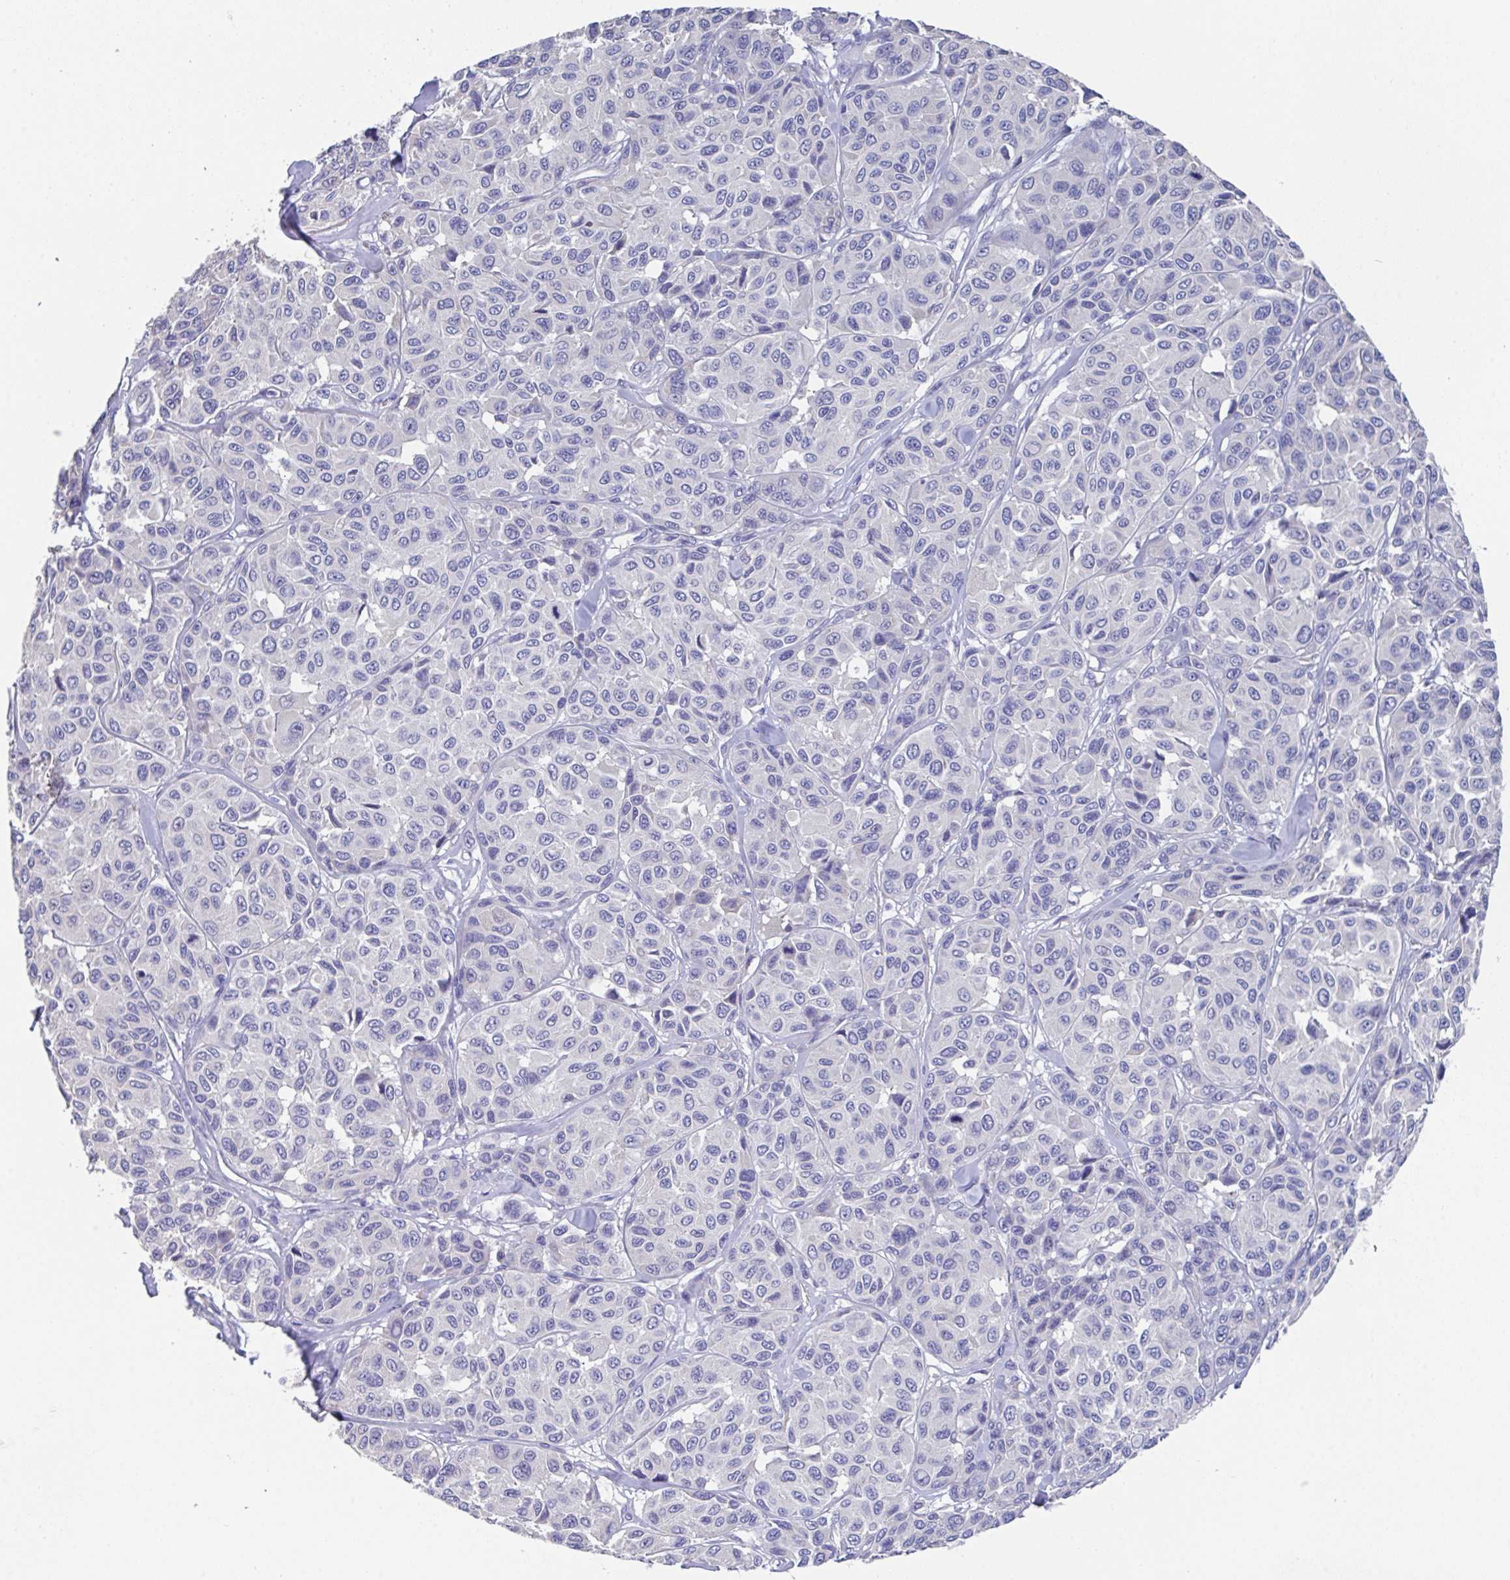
{"staining": {"intensity": "negative", "quantity": "none", "location": "none"}, "tissue": "melanoma", "cell_type": "Tumor cells", "image_type": "cancer", "snomed": [{"axis": "morphology", "description": "Malignant melanoma, NOS"}, {"axis": "topography", "description": "Skin"}], "caption": "Tumor cells show no significant positivity in malignant melanoma. (DAB (3,3'-diaminobenzidine) immunohistochemistry, high magnification).", "gene": "LRRC58", "patient": {"sex": "female", "age": 66}}